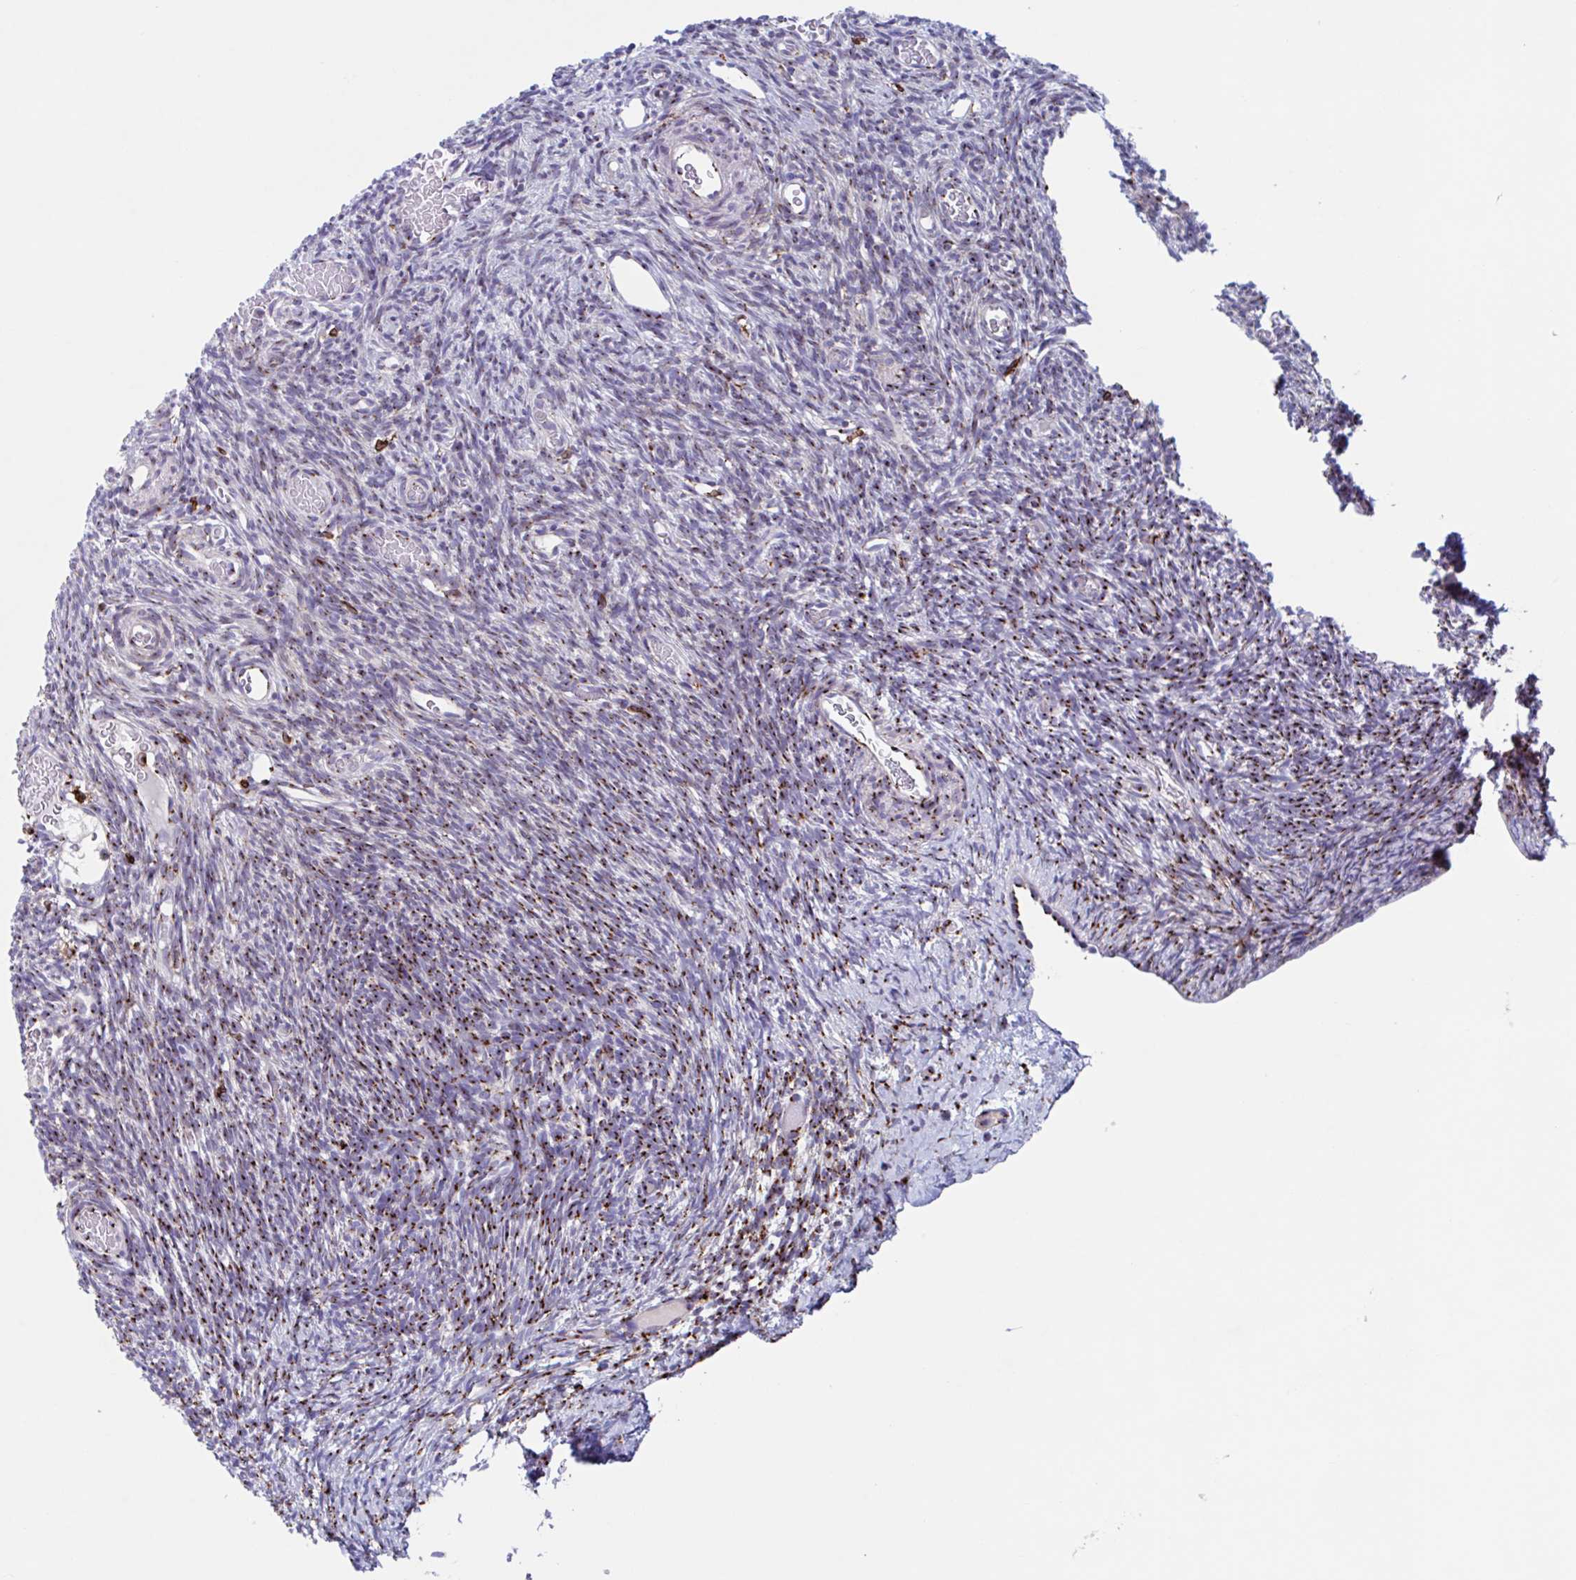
{"staining": {"intensity": "moderate", "quantity": "25%-75%", "location": "cytoplasmic/membranous"}, "tissue": "ovary", "cell_type": "Ovarian stroma cells", "image_type": "normal", "snomed": [{"axis": "morphology", "description": "Normal tissue, NOS"}, {"axis": "topography", "description": "Ovary"}], "caption": "About 25%-75% of ovarian stroma cells in unremarkable human ovary demonstrate moderate cytoplasmic/membranous protein positivity as visualized by brown immunohistochemical staining.", "gene": "RFK", "patient": {"sex": "female", "age": 39}}